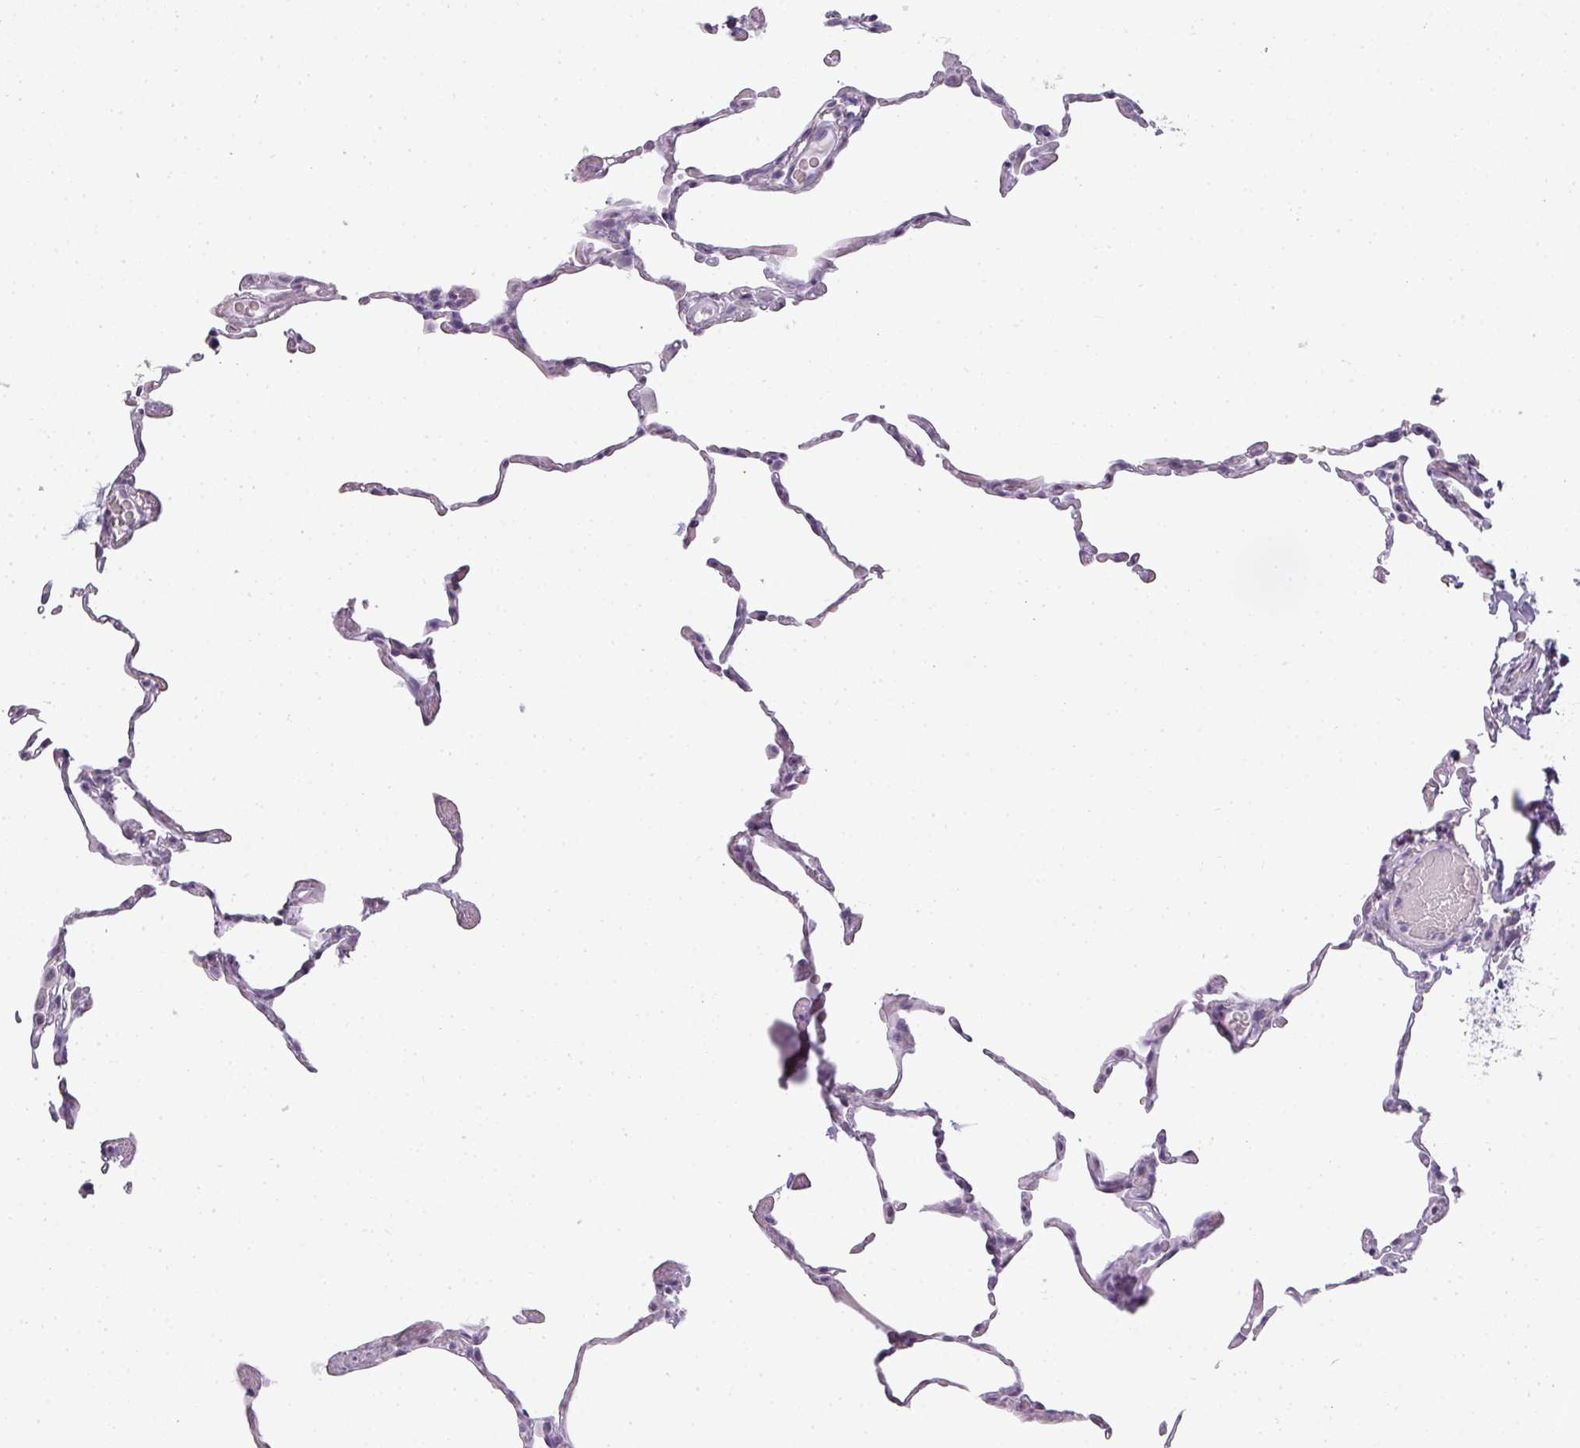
{"staining": {"intensity": "negative", "quantity": "none", "location": "none"}, "tissue": "lung", "cell_type": "Alveolar cells", "image_type": "normal", "snomed": [{"axis": "morphology", "description": "Normal tissue, NOS"}, {"axis": "topography", "description": "Lung"}], "caption": "A high-resolution photomicrograph shows IHC staining of normal lung, which exhibits no significant positivity in alveolar cells.", "gene": "RBMY1A1", "patient": {"sex": "female", "age": 57}}